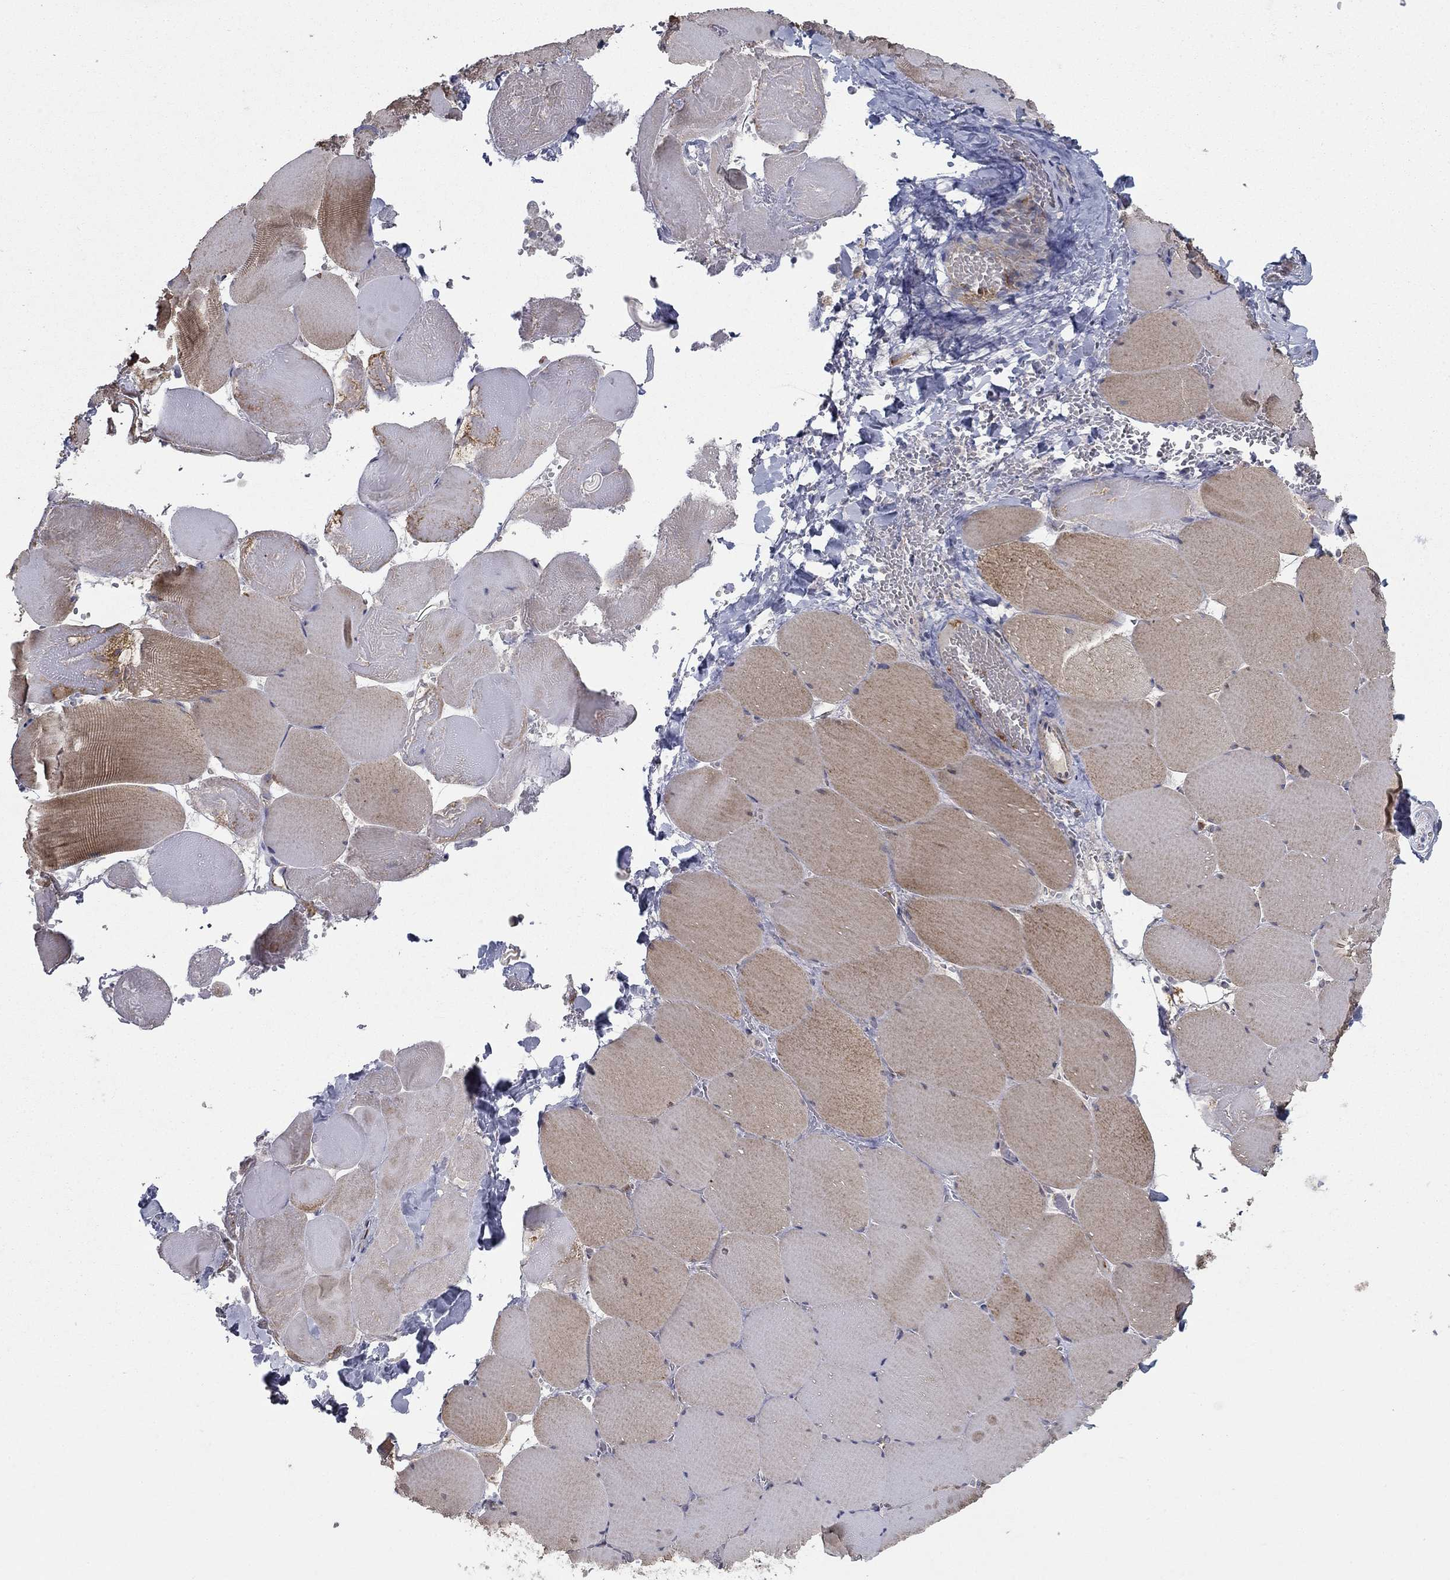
{"staining": {"intensity": "moderate", "quantity": "25%-75%", "location": "cytoplasmic/membranous"}, "tissue": "skeletal muscle", "cell_type": "Myocytes", "image_type": "normal", "snomed": [{"axis": "morphology", "description": "Normal tissue, NOS"}, {"axis": "morphology", "description": "Malignant melanoma, Metastatic site"}, {"axis": "topography", "description": "Skeletal muscle"}], "caption": "This histopathology image demonstrates IHC staining of benign human skeletal muscle, with medium moderate cytoplasmic/membranous positivity in about 25%-75% of myocytes.", "gene": "MMAA", "patient": {"sex": "male", "age": 50}}